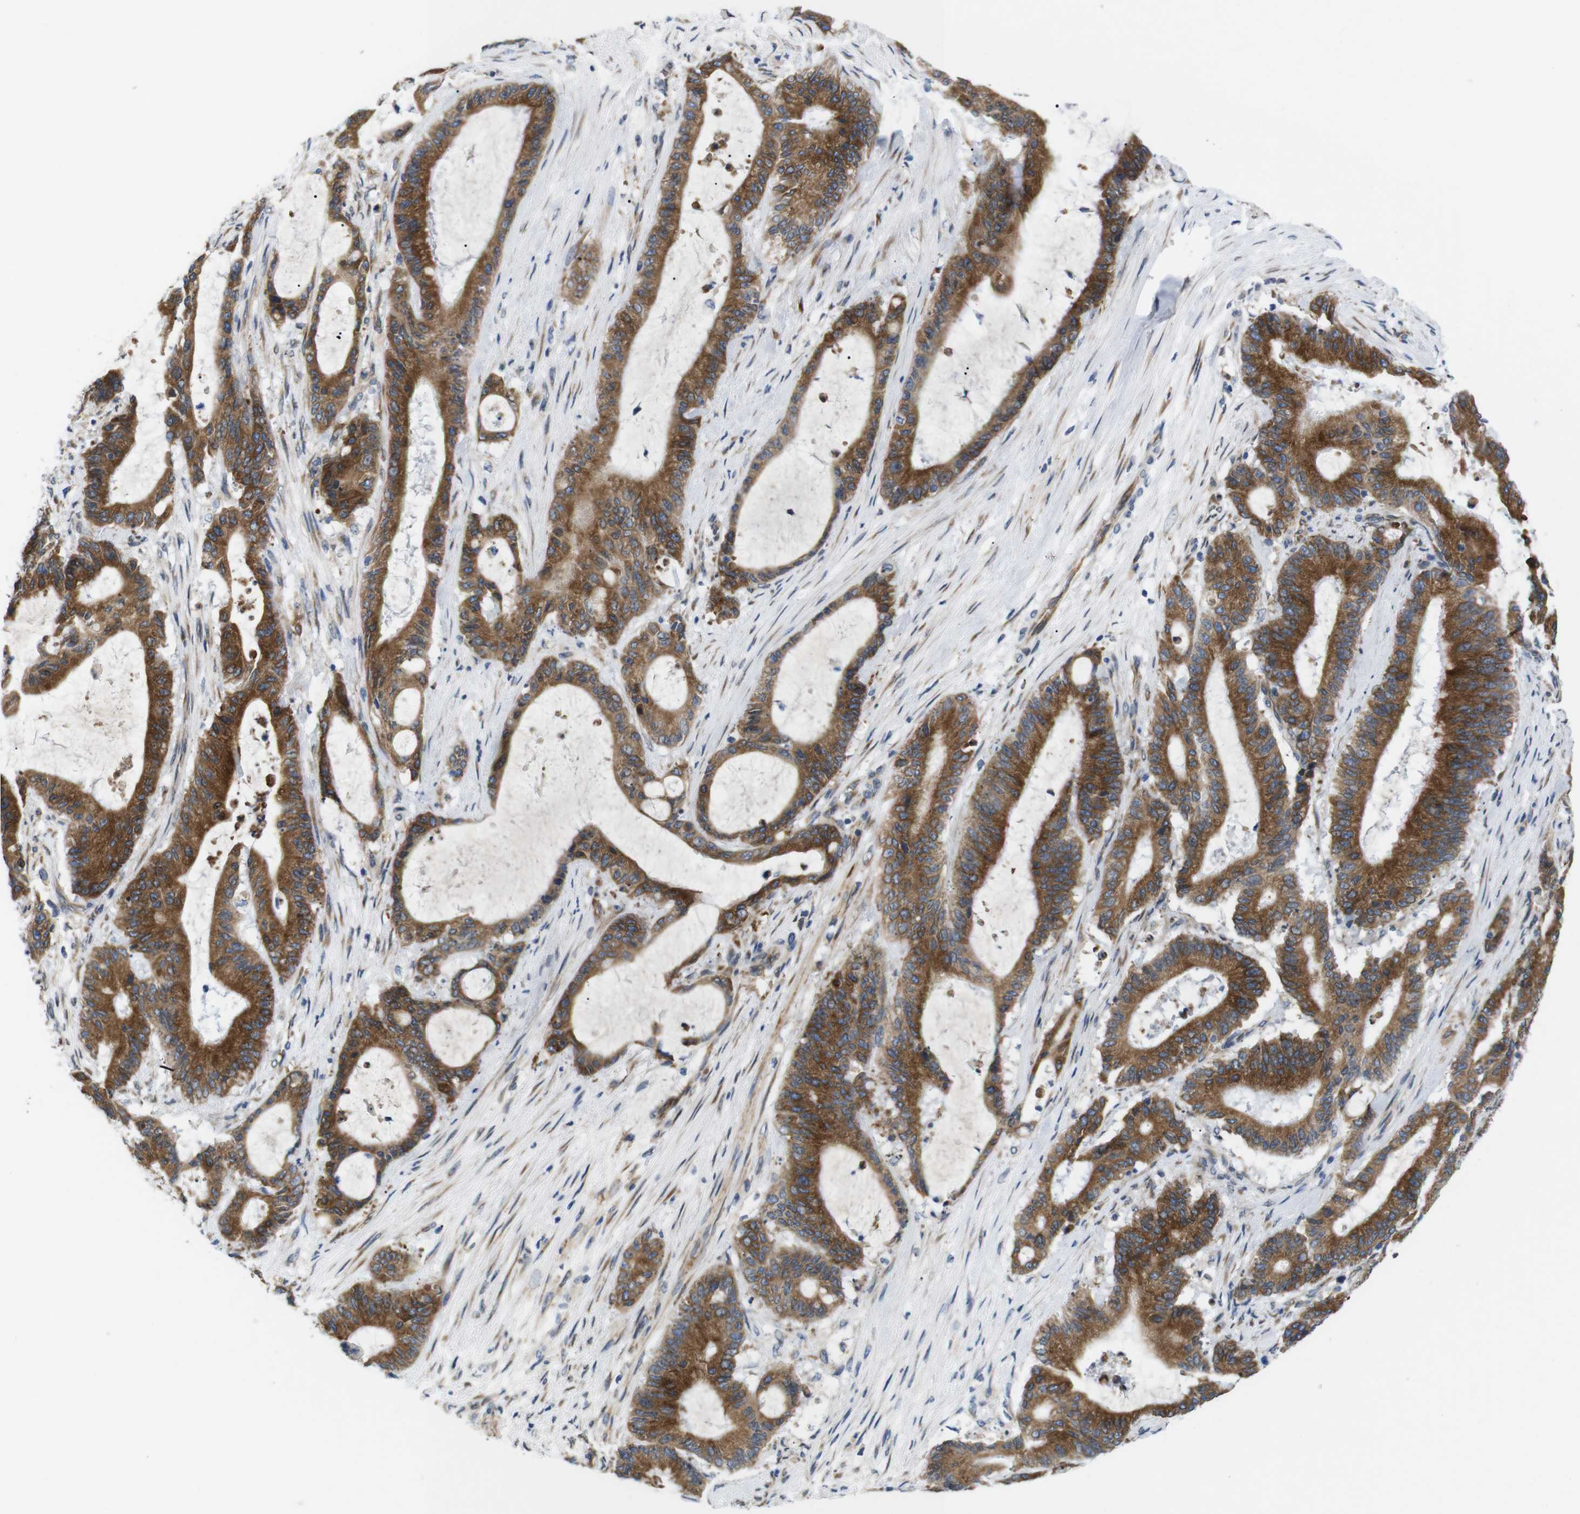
{"staining": {"intensity": "strong", "quantity": ">75%", "location": "cytoplasmic/membranous"}, "tissue": "liver cancer", "cell_type": "Tumor cells", "image_type": "cancer", "snomed": [{"axis": "morphology", "description": "Cholangiocarcinoma"}, {"axis": "topography", "description": "Liver"}], "caption": "Immunohistochemistry (IHC) (DAB (3,3'-diaminobenzidine)) staining of liver cancer (cholangiocarcinoma) reveals strong cytoplasmic/membranous protein positivity in about >75% of tumor cells. (IHC, brightfield microscopy, high magnification).", "gene": "HACD3", "patient": {"sex": "female", "age": 73}}